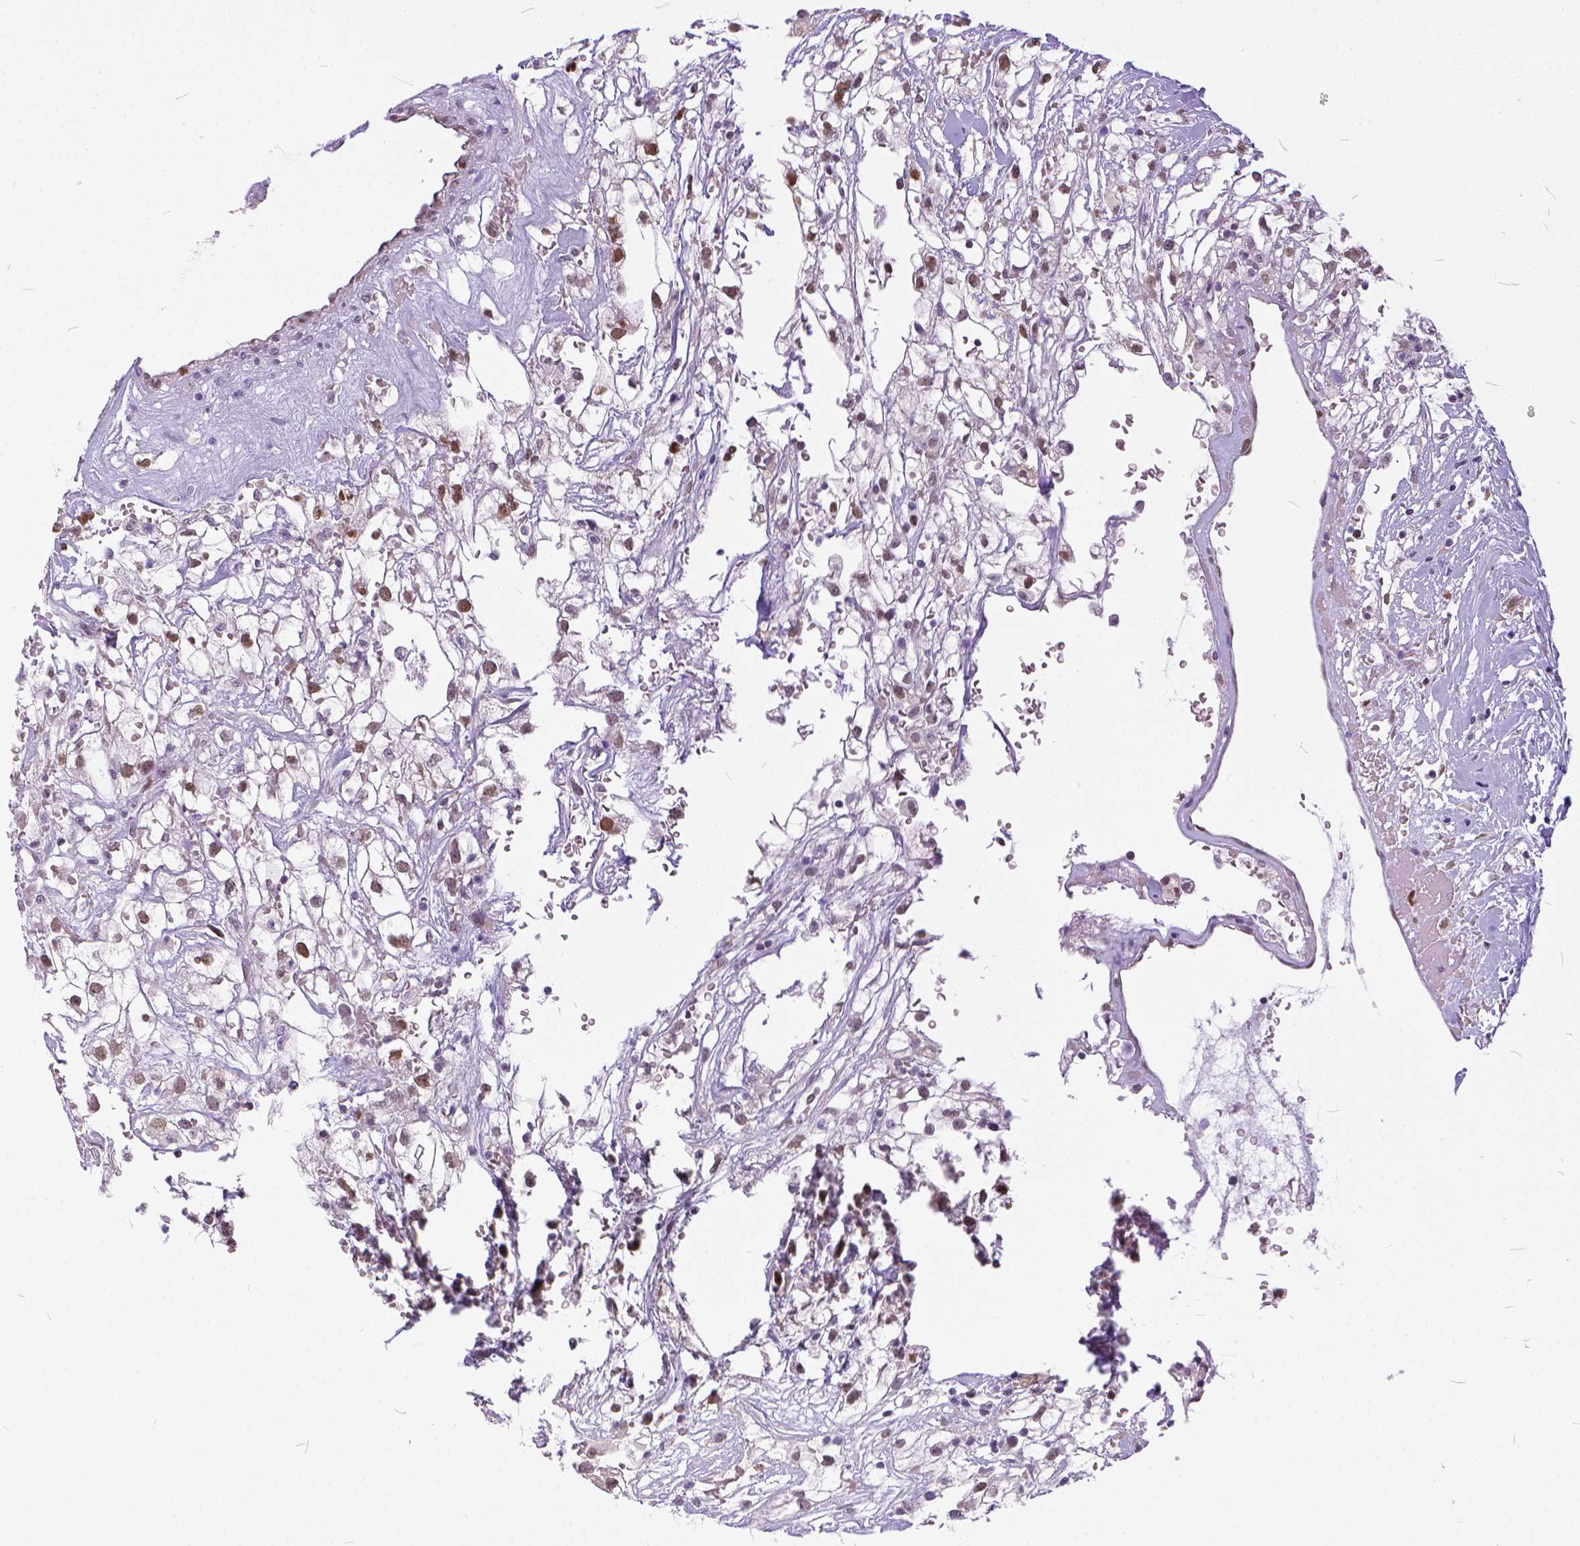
{"staining": {"intensity": "moderate", "quantity": ">75%", "location": "nuclear"}, "tissue": "renal cancer", "cell_type": "Tumor cells", "image_type": "cancer", "snomed": [{"axis": "morphology", "description": "Adenocarcinoma, NOS"}, {"axis": "topography", "description": "Kidney"}], "caption": "Tumor cells reveal moderate nuclear staining in approximately >75% of cells in adenocarcinoma (renal). (IHC, brightfield microscopy, high magnification).", "gene": "ERCC1", "patient": {"sex": "male", "age": 59}}